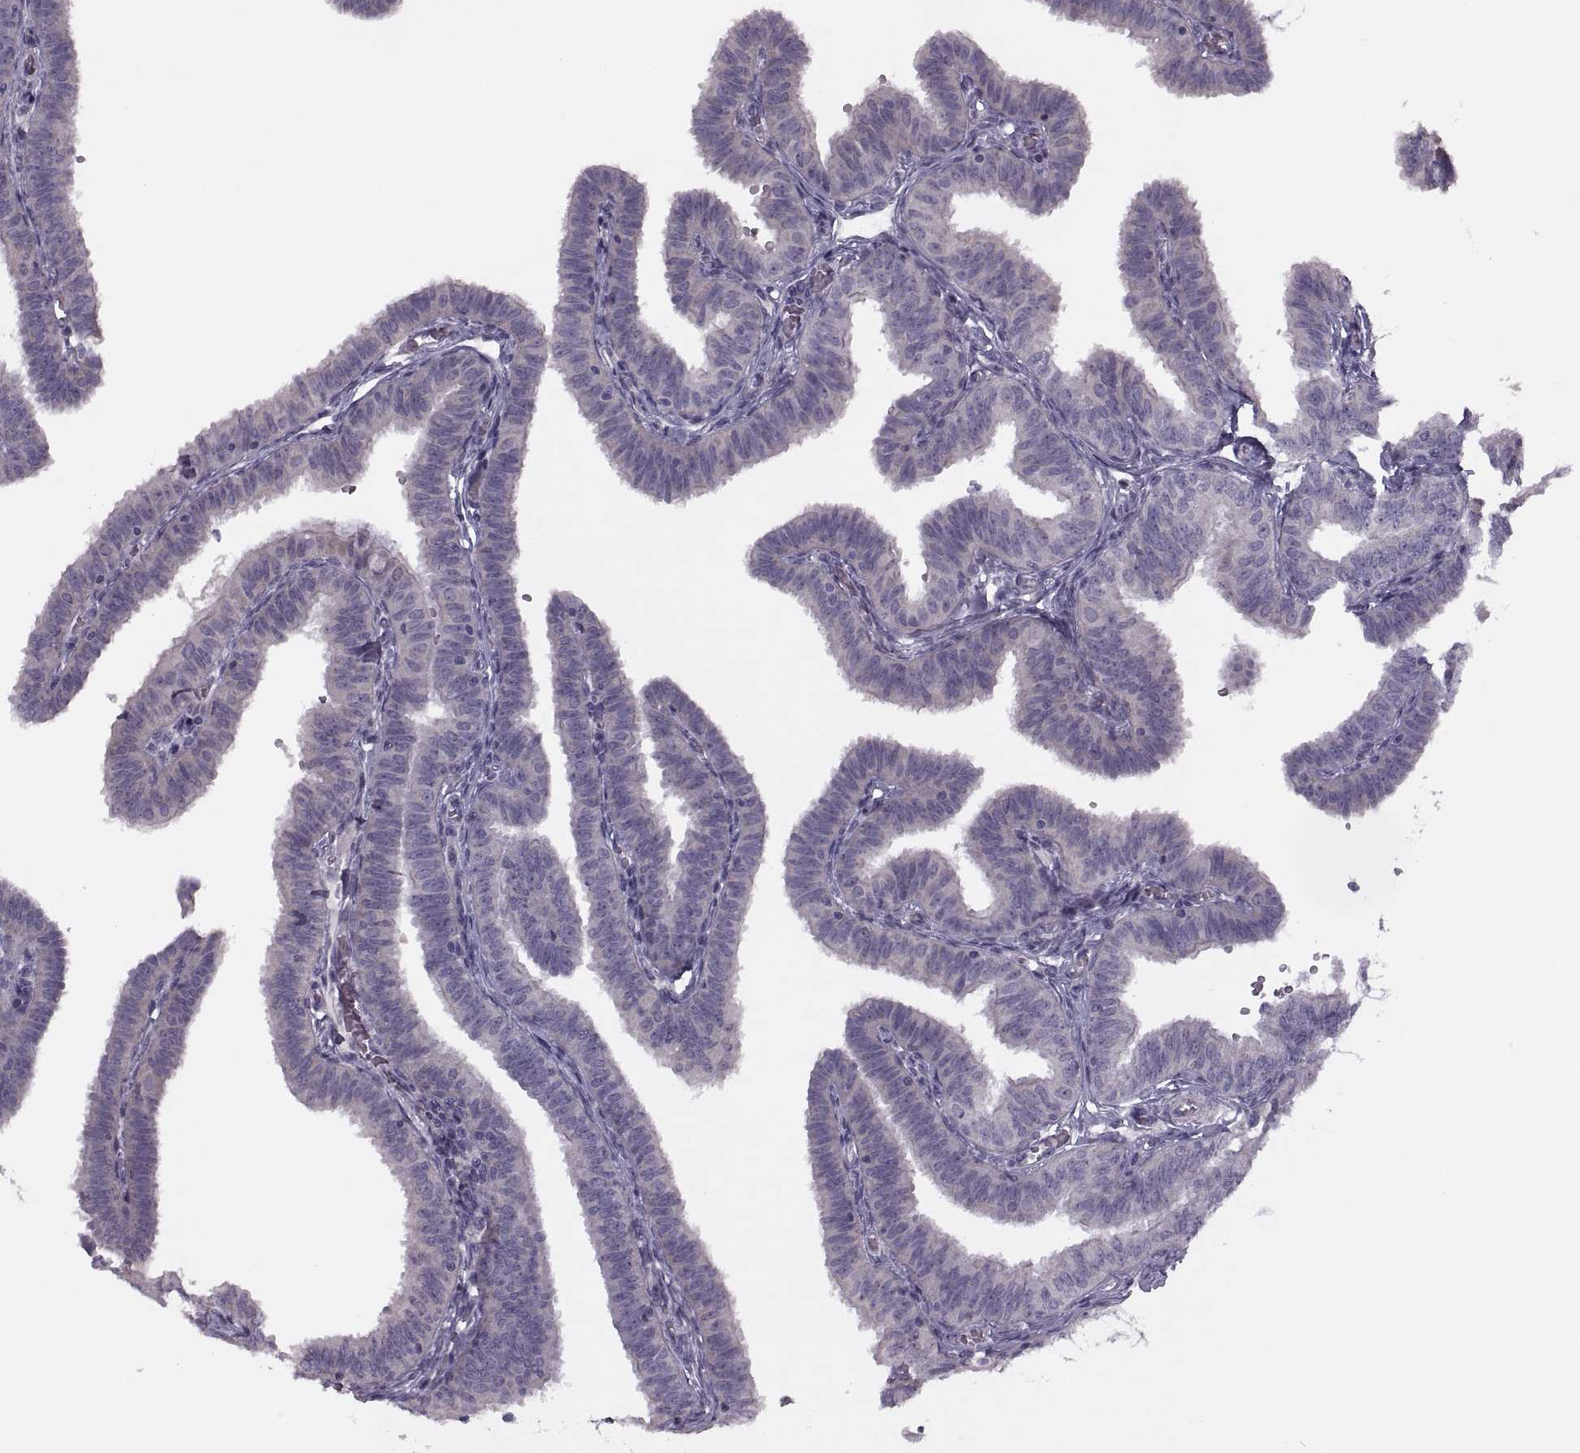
{"staining": {"intensity": "negative", "quantity": "none", "location": "none"}, "tissue": "fallopian tube", "cell_type": "Glandular cells", "image_type": "normal", "snomed": [{"axis": "morphology", "description": "Normal tissue, NOS"}, {"axis": "topography", "description": "Fallopian tube"}], "caption": "Human fallopian tube stained for a protein using immunohistochemistry (IHC) demonstrates no positivity in glandular cells.", "gene": "RIPK4", "patient": {"sex": "female", "age": 25}}